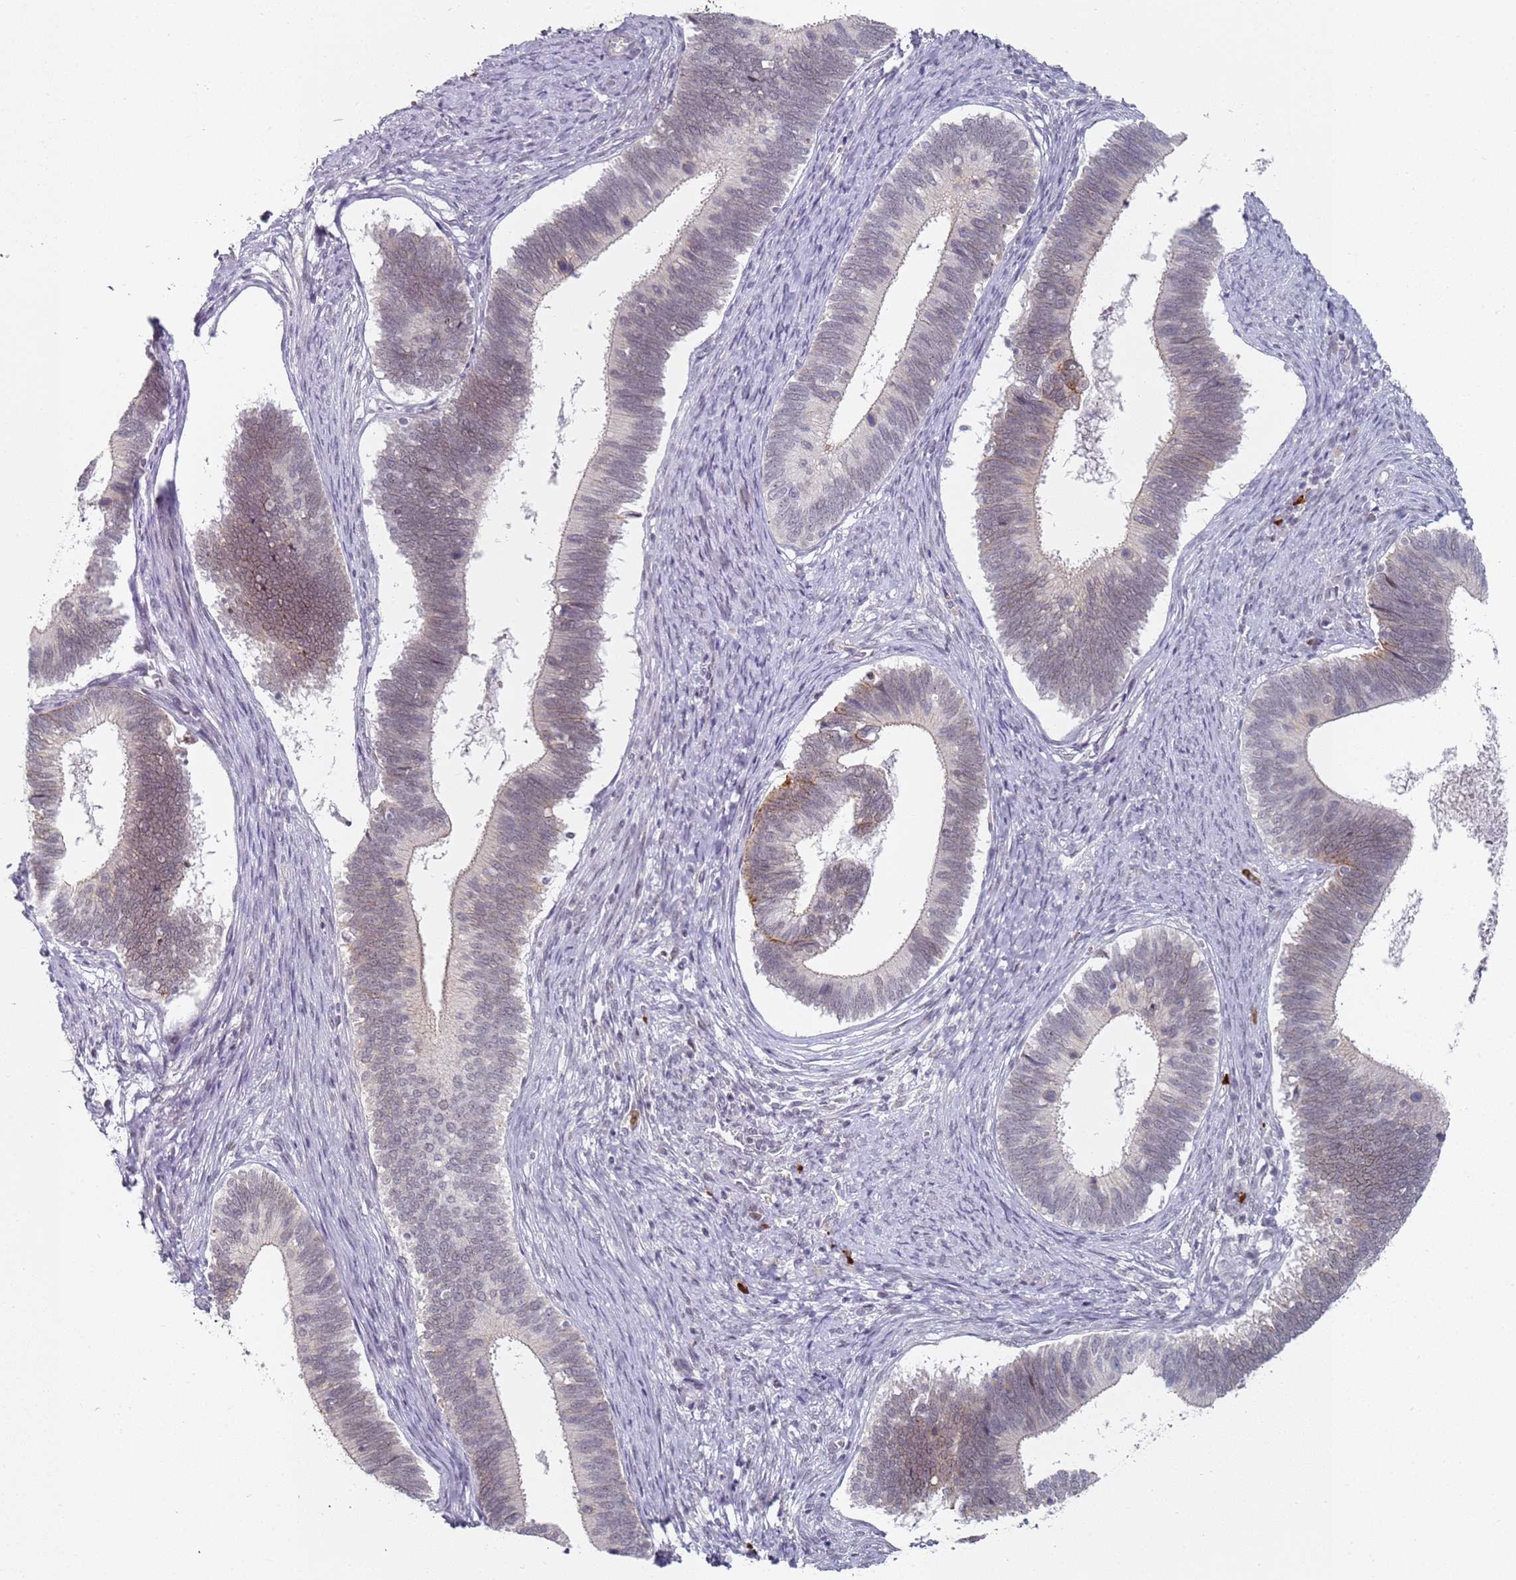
{"staining": {"intensity": "weak", "quantity": "25%-75%", "location": "cytoplasmic/membranous,nuclear"}, "tissue": "cervical cancer", "cell_type": "Tumor cells", "image_type": "cancer", "snomed": [{"axis": "morphology", "description": "Adenocarcinoma, NOS"}, {"axis": "topography", "description": "Cervix"}], "caption": "Cervical cancer was stained to show a protein in brown. There is low levels of weak cytoplasmic/membranous and nuclear staining in about 25%-75% of tumor cells.", "gene": "ATF6B", "patient": {"sex": "female", "age": 42}}